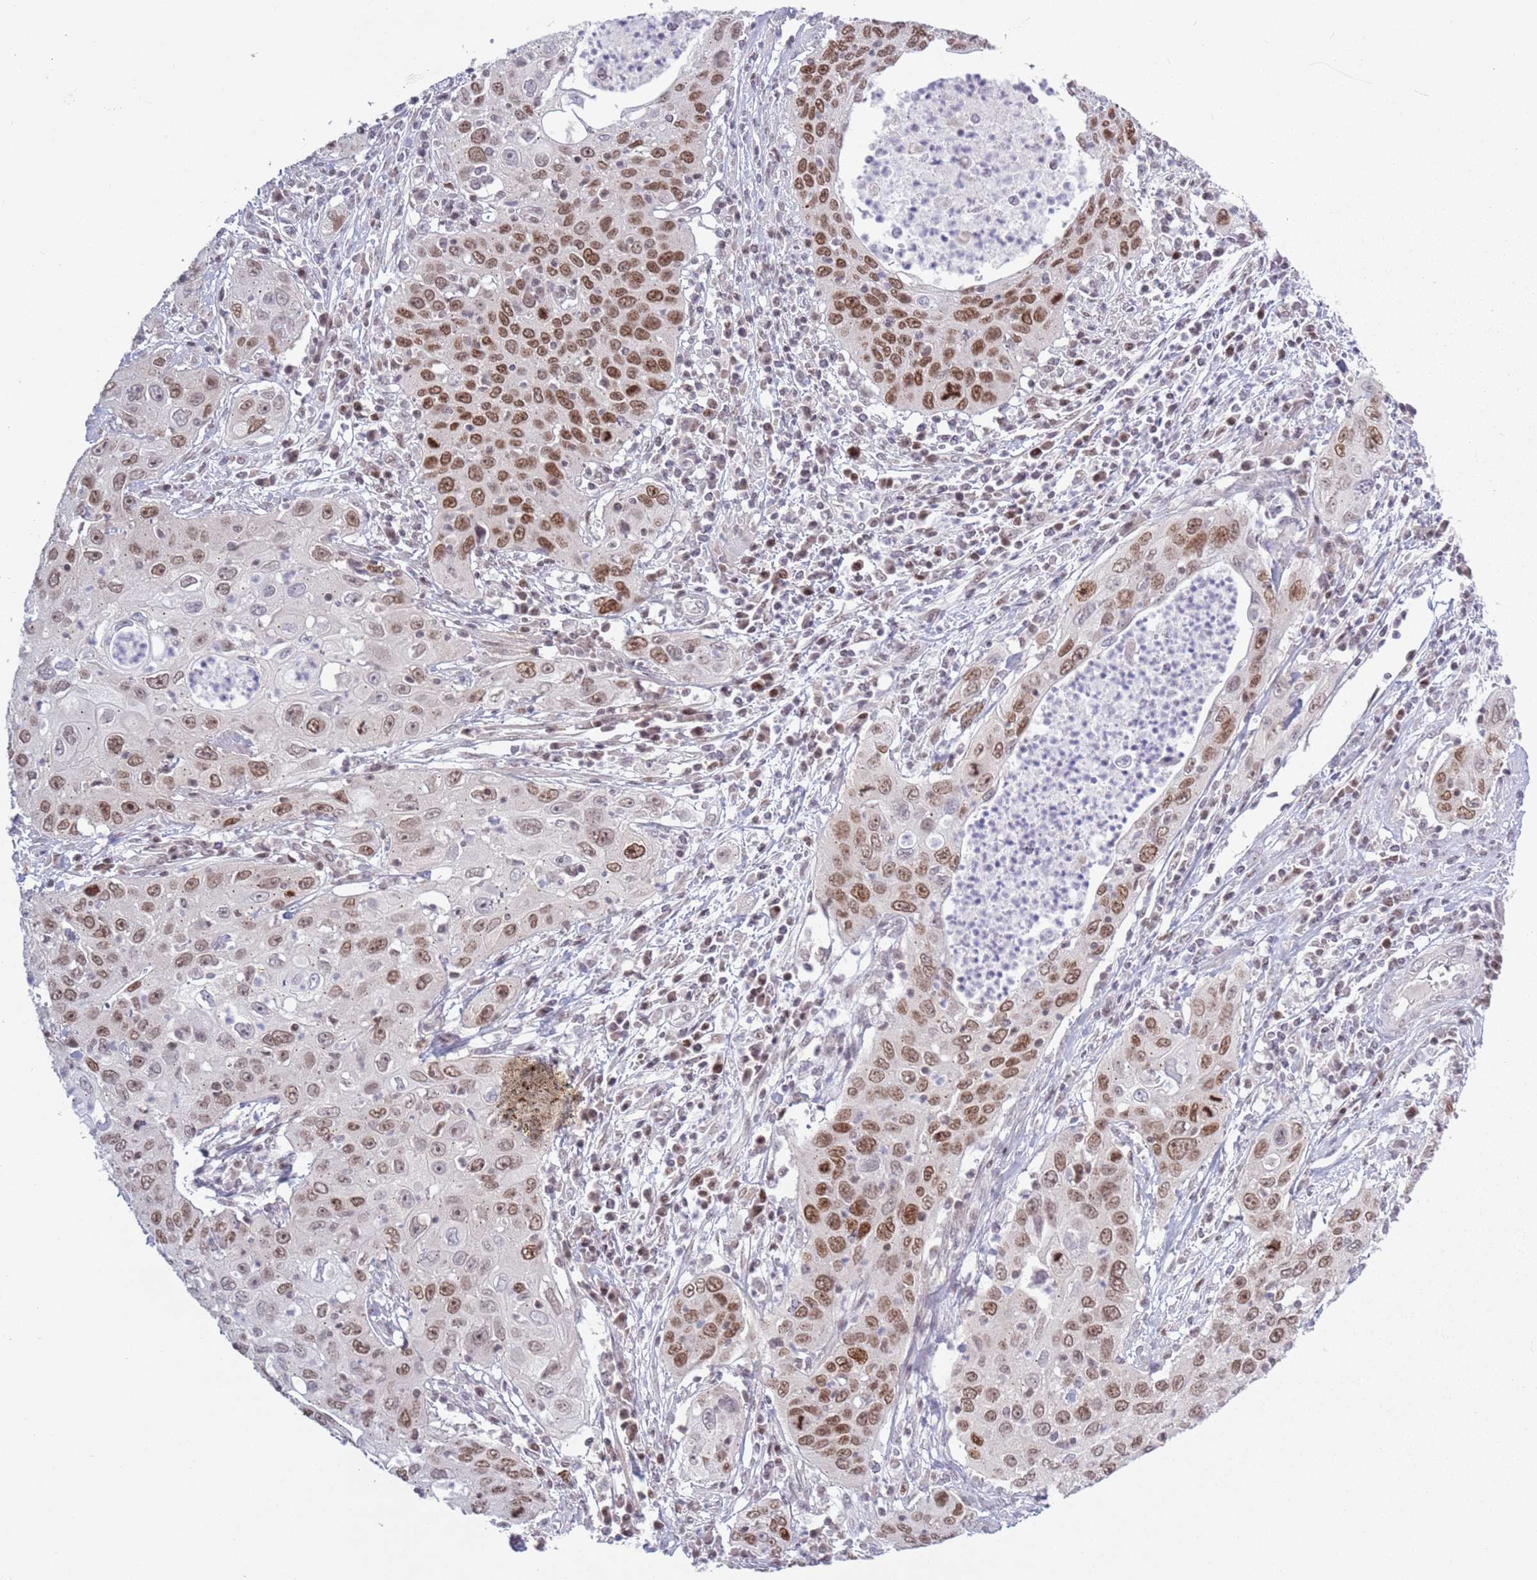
{"staining": {"intensity": "moderate", "quantity": ">75%", "location": "nuclear"}, "tissue": "cervical cancer", "cell_type": "Tumor cells", "image_type": "cancer", "snomed": [{"axis": "morphology", "description": "Squamous cell carcinoma, NOS"}, {"axis": "topography", "description": "Cervix"}], "caption": "There is medium levels of moderate nuclear expression in tumor cells of cervical cancer, as demonstrated by immunohistochemical staining (brown color).", "gene": "MRPL34", "patient": {"sex": "female", "age": 36}}